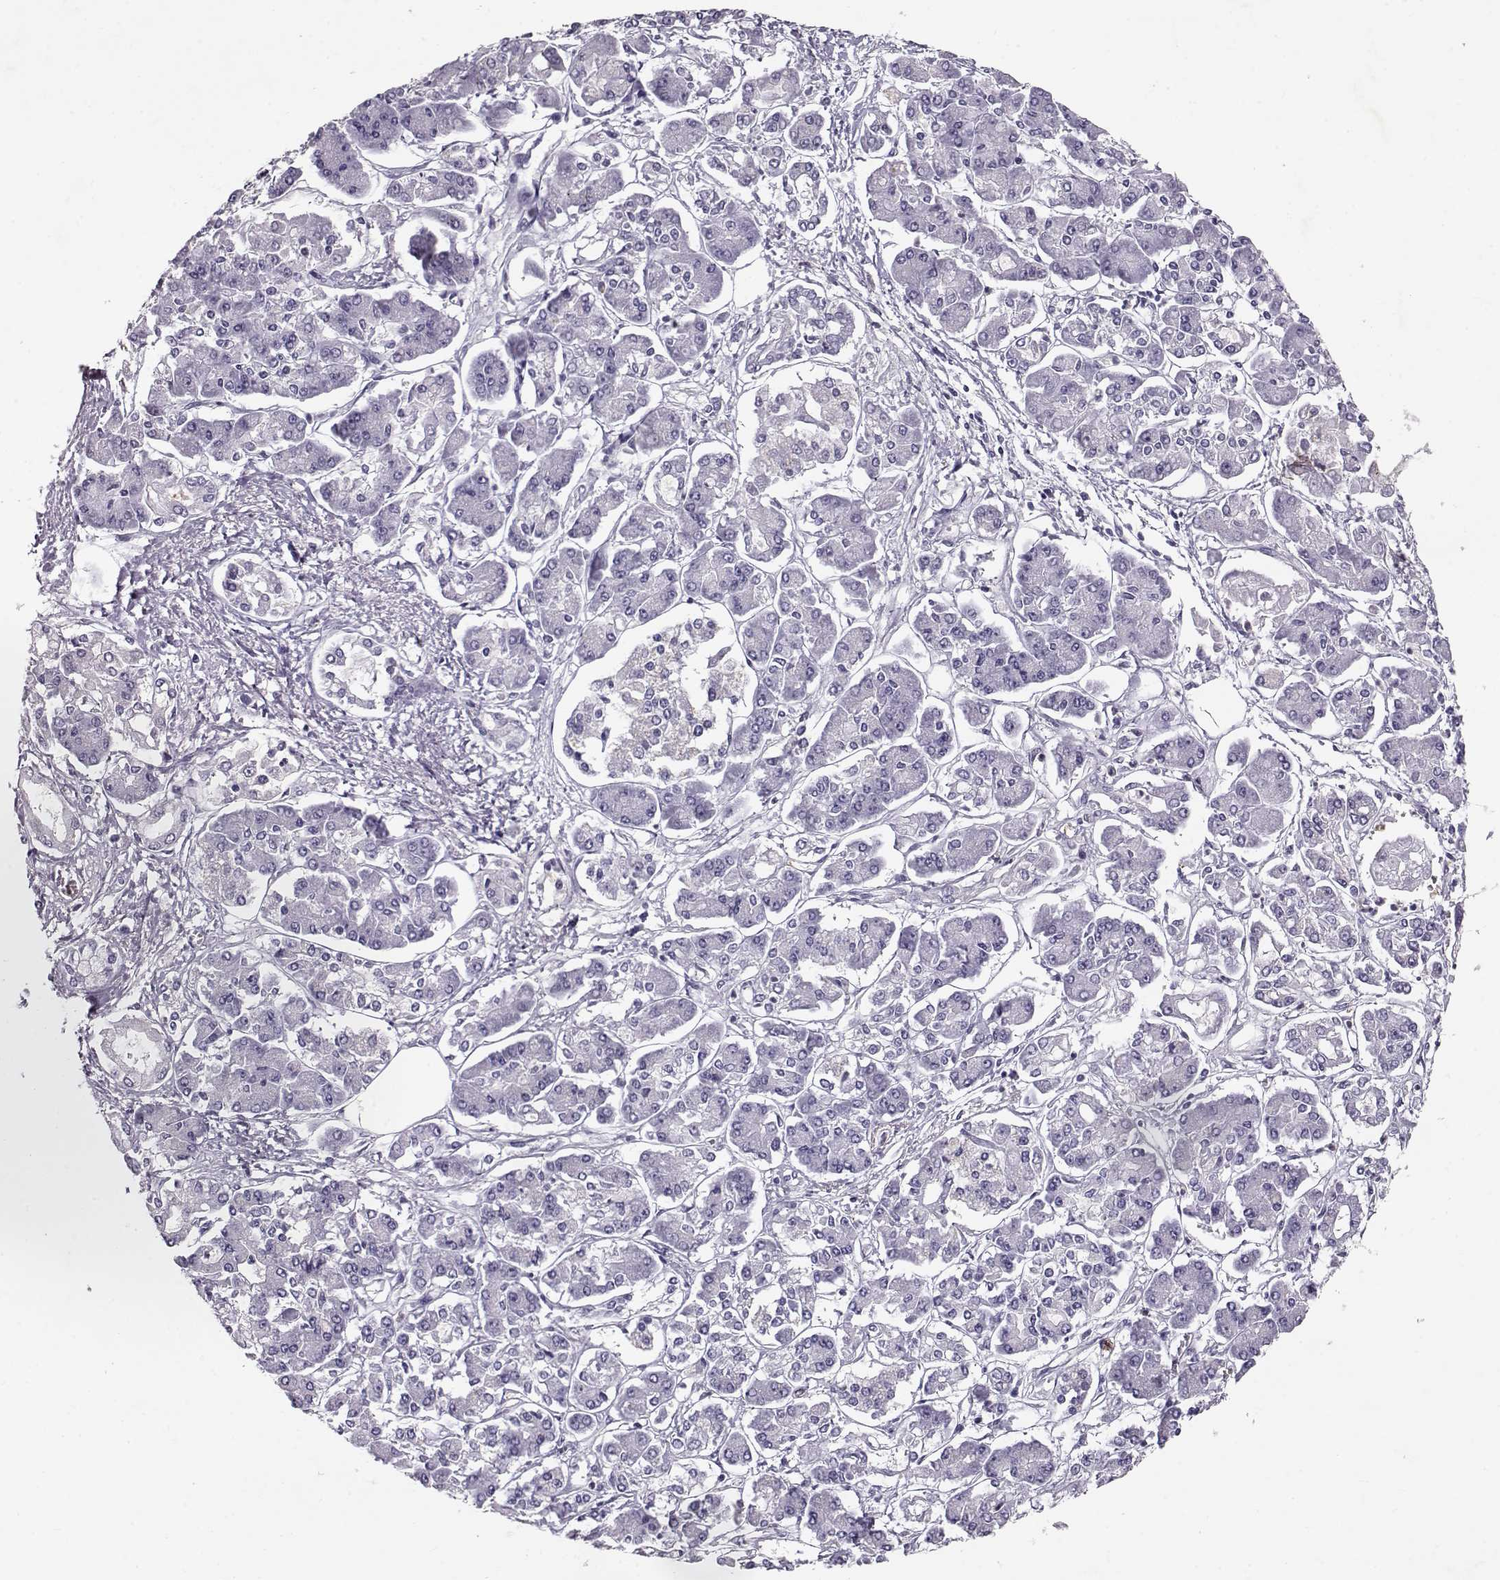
{"staining": {"intensity": "negative", "quantity": "none", "location": "none"}, "tissue": "pancreatic cancer", "cell_type": "Tumor cells", "image_type": "cancer", "snomed": [{"axis": "morphology", "description": "Adenocarcinoma, NOS"}, {"axis": "topography", "description": "Pancreas"}], "caption": "This is an immunohistochemistry photomicrograph of human pancreatic cancer. There is no expression in tumor cells.", "gene": "RD3", "patient": {"sex": "male", "age": 85}}